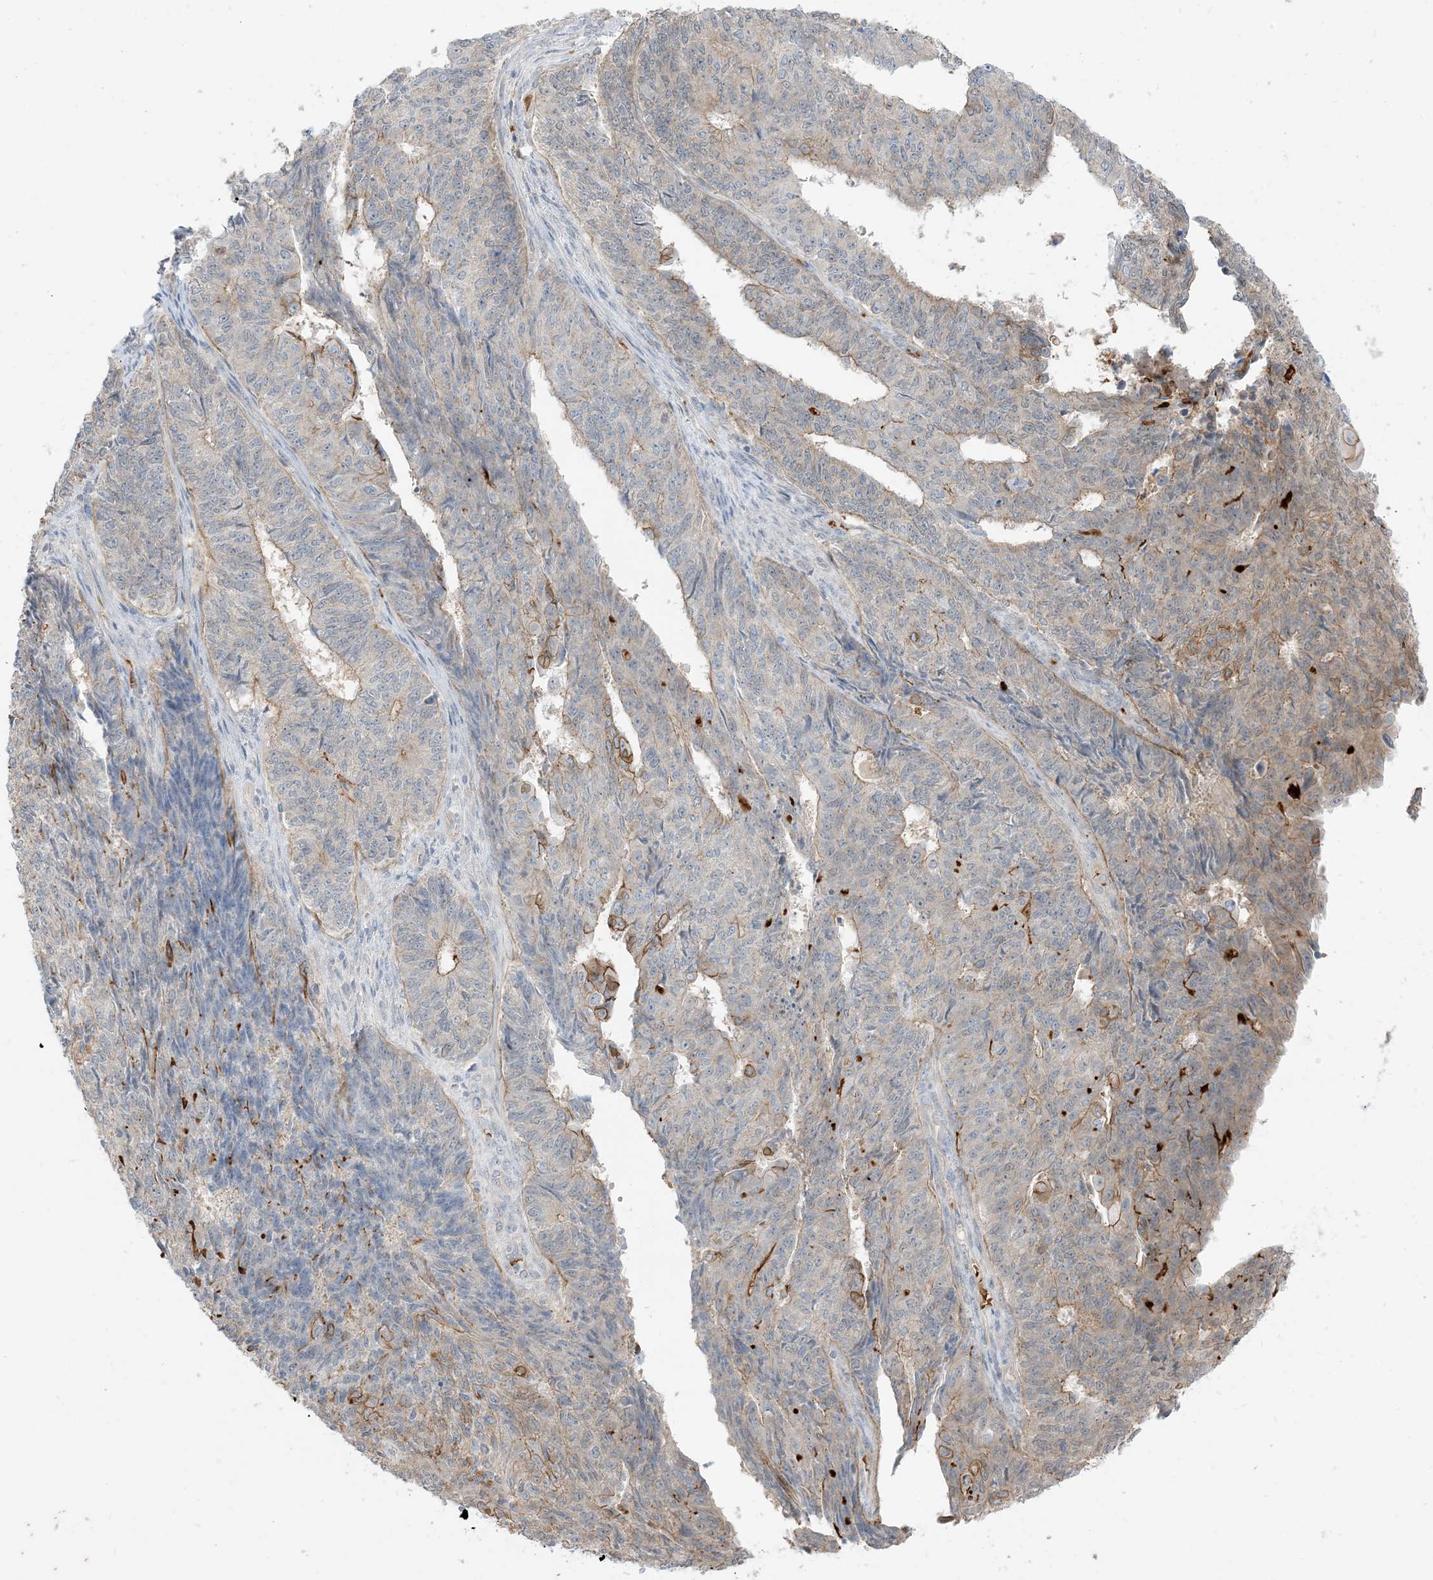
{"staining": {"intensity": "weak", "quantity": "<25%", "location": "cytoplasmic/membranous"}, "tissue": "endometrial cancer", "cell_type": "Tumor cells", "image_type": "cancer", "snomed": [{"axis": "morphology", "description": "Adenocarcinoma, NOS"}, {"axis": "topography", "description": "Endometrium"}], "caption": "Endometrial adenocarcinoma was stained to show a protein in brown. There is no significant staining in tumor cells. (DAB (3,3'-diaminobenzidine) IHC with hematoxylin counter stain).", "gene": "RIN1", "patient": {"sex": "female", "age": 32}}